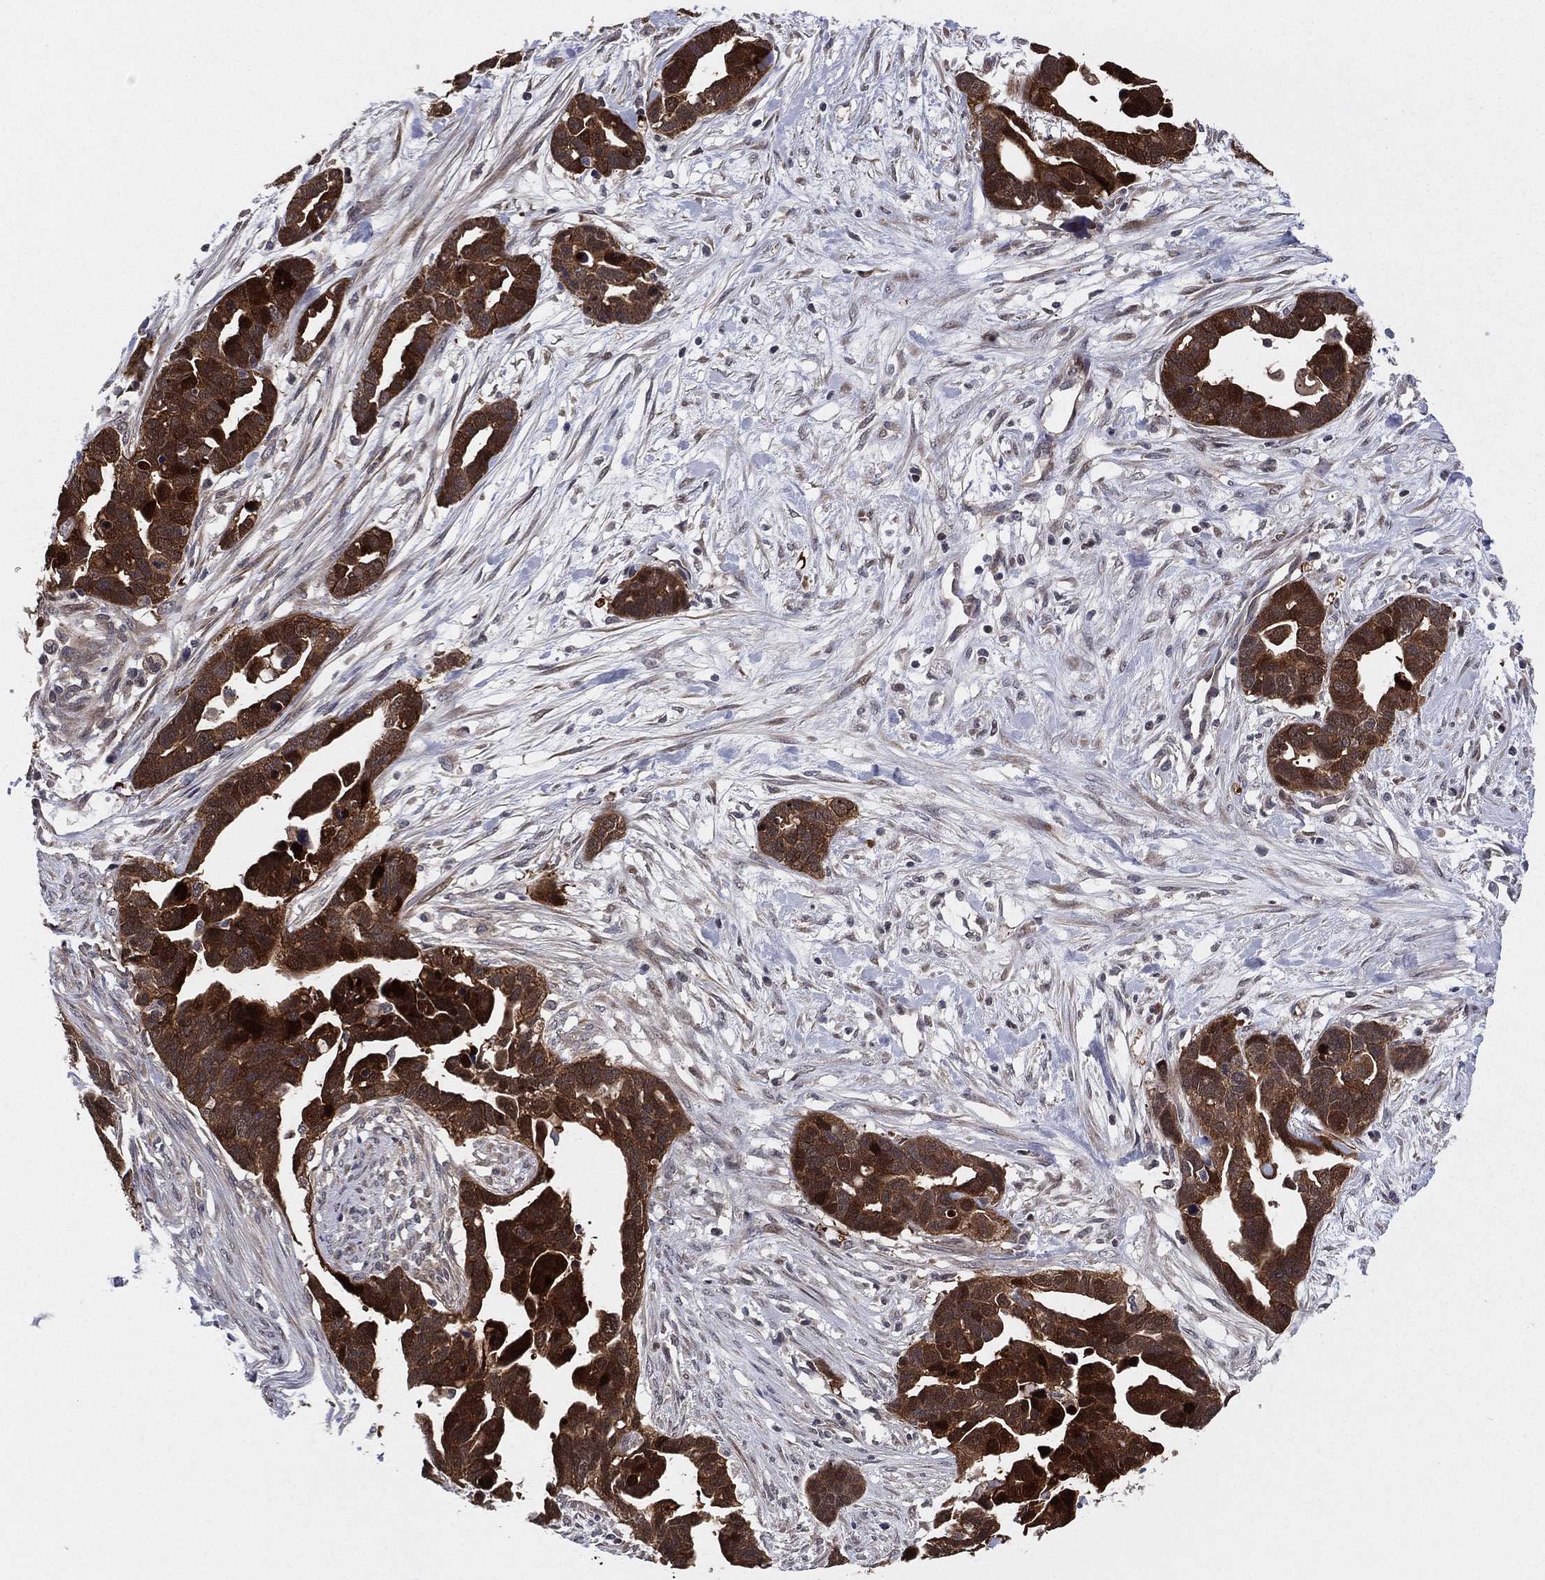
{"staining": {"intensity": "strong", "quantity": ">75%", "location": "cytoplasmic/membranous,nuclear"}, "tissue": "ovarian cancer", "cell_type": "Tumor cells", "image_type": "cancer", "snomed": [{"axis": "morphology", "description": "Cystadenocarcinoma, serous, NOS"}, {"axis": "topography", "description": "Ovary"}], "caption": "The histopathology image reveals immunohistochemical staining of serous cystadenocarcinoma (ovarian). There is strong cytoplasmic/membranous and nuclear expression is appreciated in about >75% of tumor cells.", "gene": "SNCG", "patient": {"sex": "female", "age": 54}}